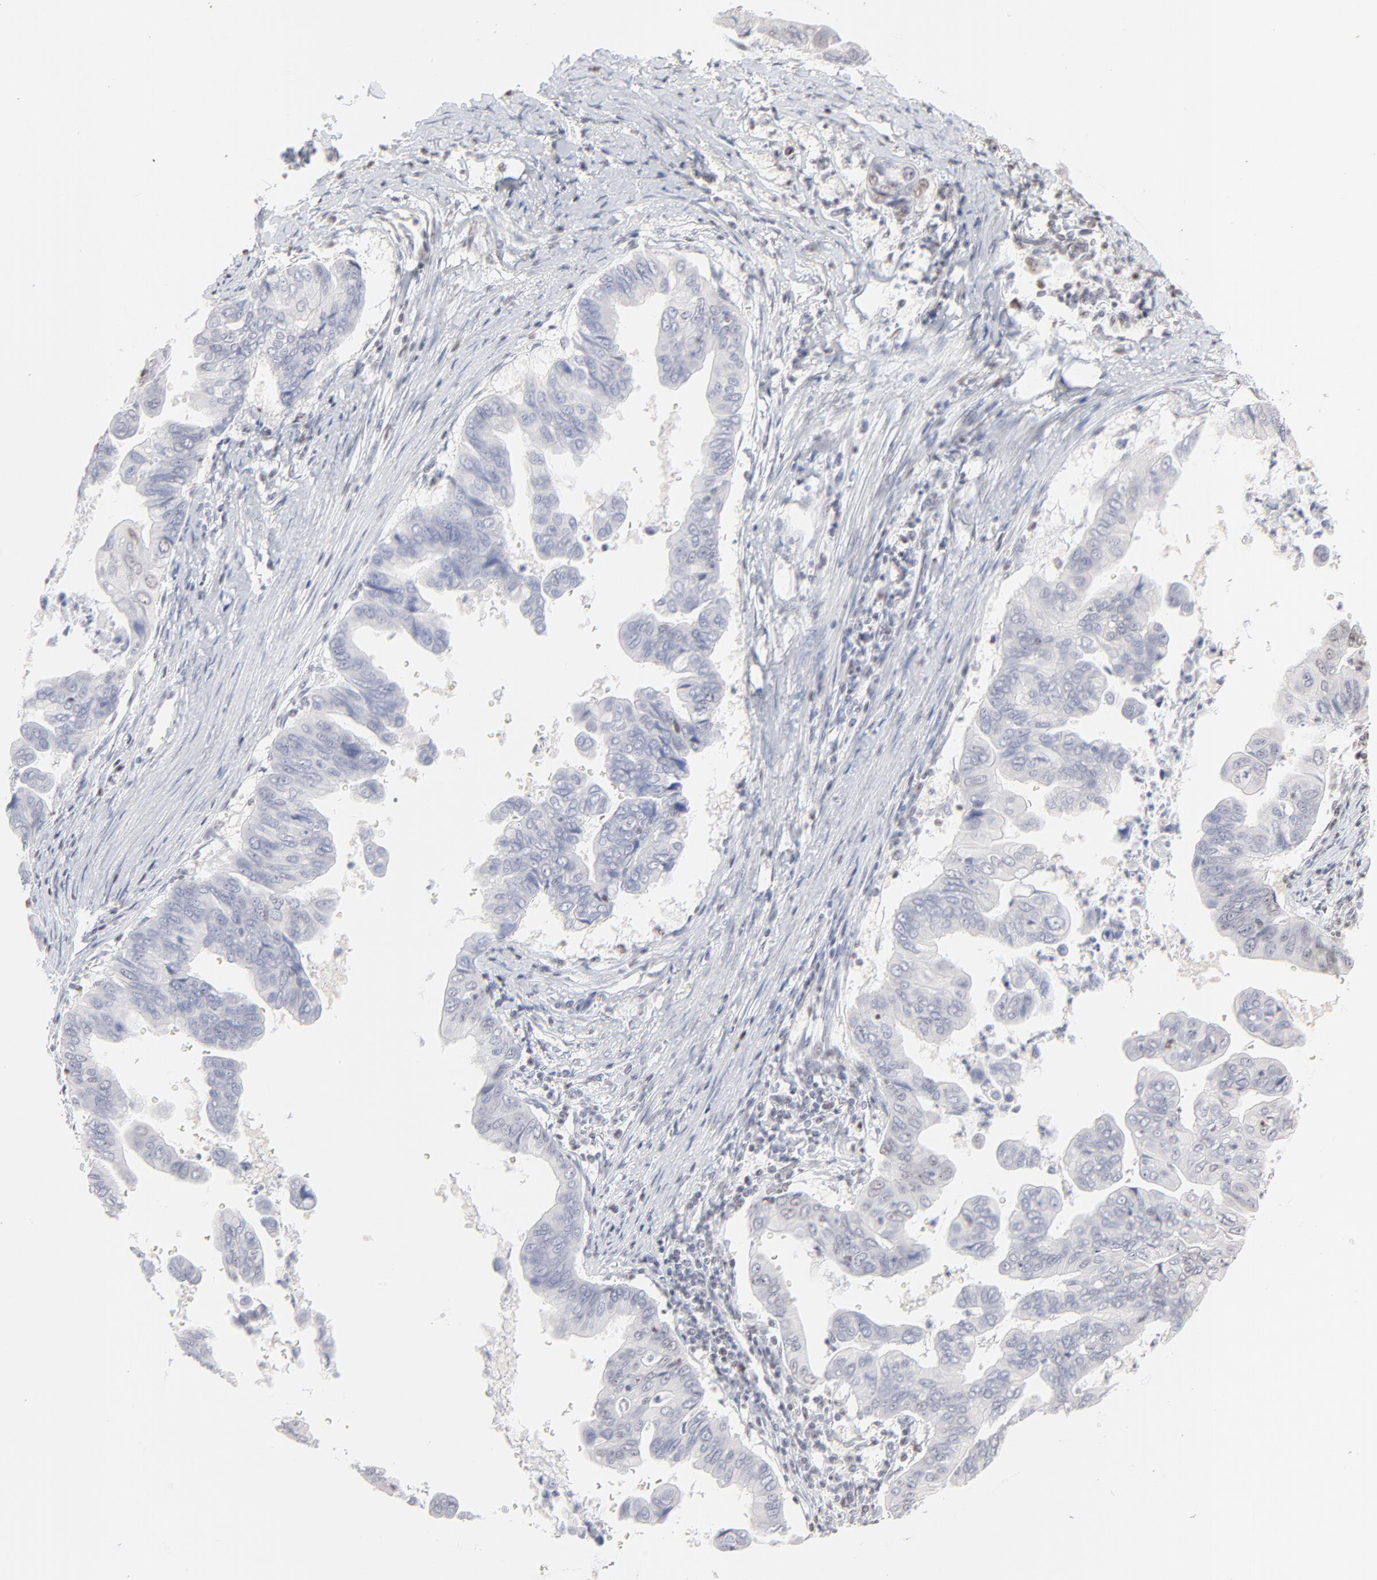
{"staining": {"intensity": "negative", "quantity": "none", "location": "none"}, "tissue": "stomach cancer", "cell_type": "Tumor cells", "image_type": "cancer", "snomed": [{"axis": "morphology", "description": "Adenocarcinoma, NOS"}, {"axis": "topography", "description": "Stomach, upper"}], "caption": "This is an immunohistochemistry image of human adenocarcinoma (stomach). There is no positivity in tumor cells.", "gene": "NFIL3", "patient": {"sex": "male", "age": 80}}